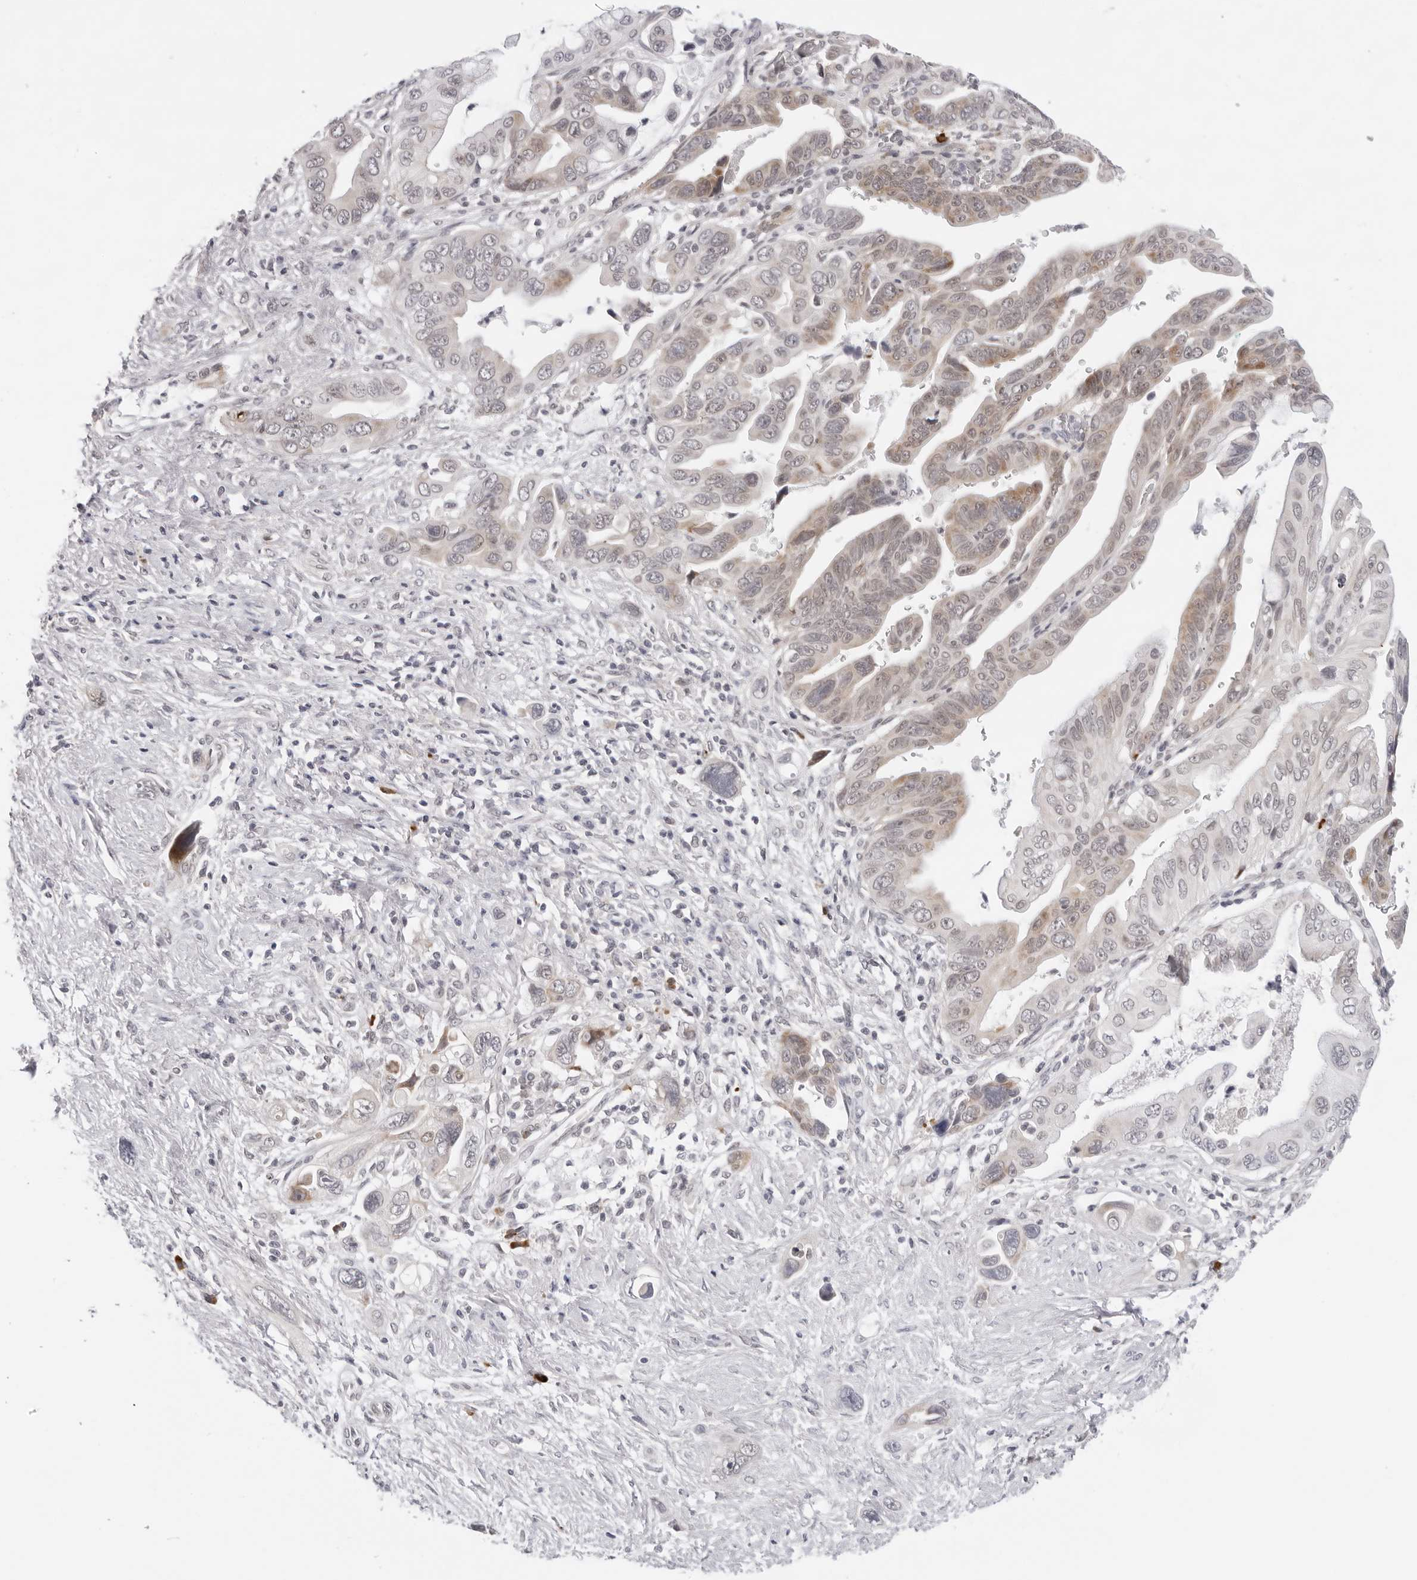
{"staining": {"intensity": "weak", "quantity": "25%-75%", "location": "cytoplasmic/membranous"}, "tissue": "pancreatic cancer", "cell_type": "Tumor cells", "image_type": "cancer", "snomed": [{"axis": "morphology", "description": "Adenocarcinoma, NOS"}, {"axis": "topography", "description": "Pancreas"}], "caption": "Pancreatic adenocarcinoma was stained to show a protein in brown. There is low levels of weak cytoplasmic/membranous positivity in about 25%-75% of tumor cells. The staining is performed using DAB brown chromogen to label protein expression. The nuclei are counter-stained blue using hematoxylin.", "gene": "IL17RA", "patient": {"sex": "female", "age": 72}}